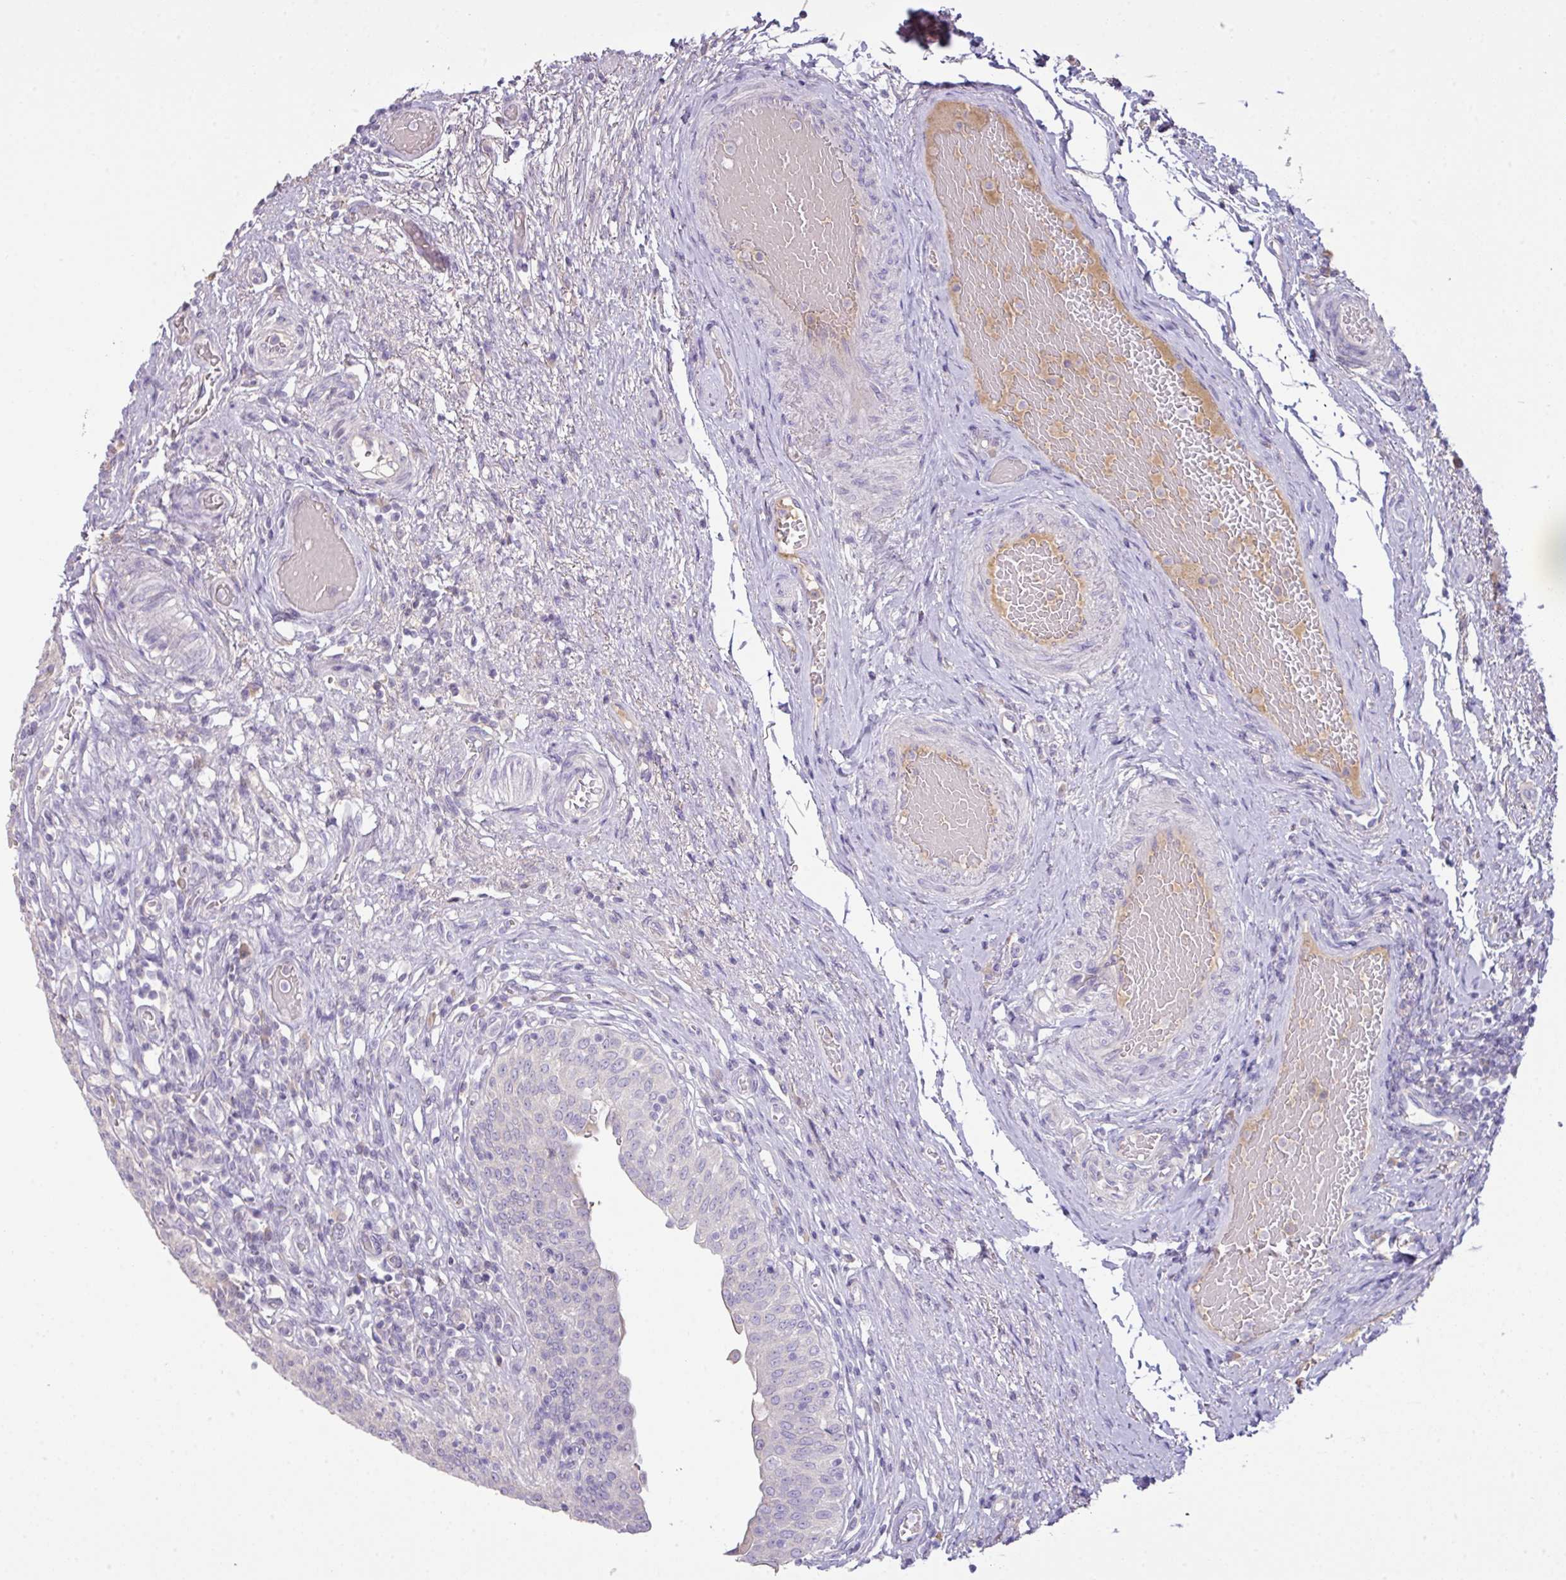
{"staining": {"intensity": "negative", "quantity": "none", "location": "none"}, "tissue": "urinary bladder", "cell_type": "Urothelial cells", "image_type": "normal", "snomed": [{"axis": "morphology", "description": "Normal tissue, NOS"}, {"axis": "topography", "description": "Urinary bladder"}], "caption": "Immunohistochemistry of unremarkable human urinary bladder shows no expression in urothelial cells.", "gene": "OR6C6", "patient": {"sex": "male", "age": 71}}